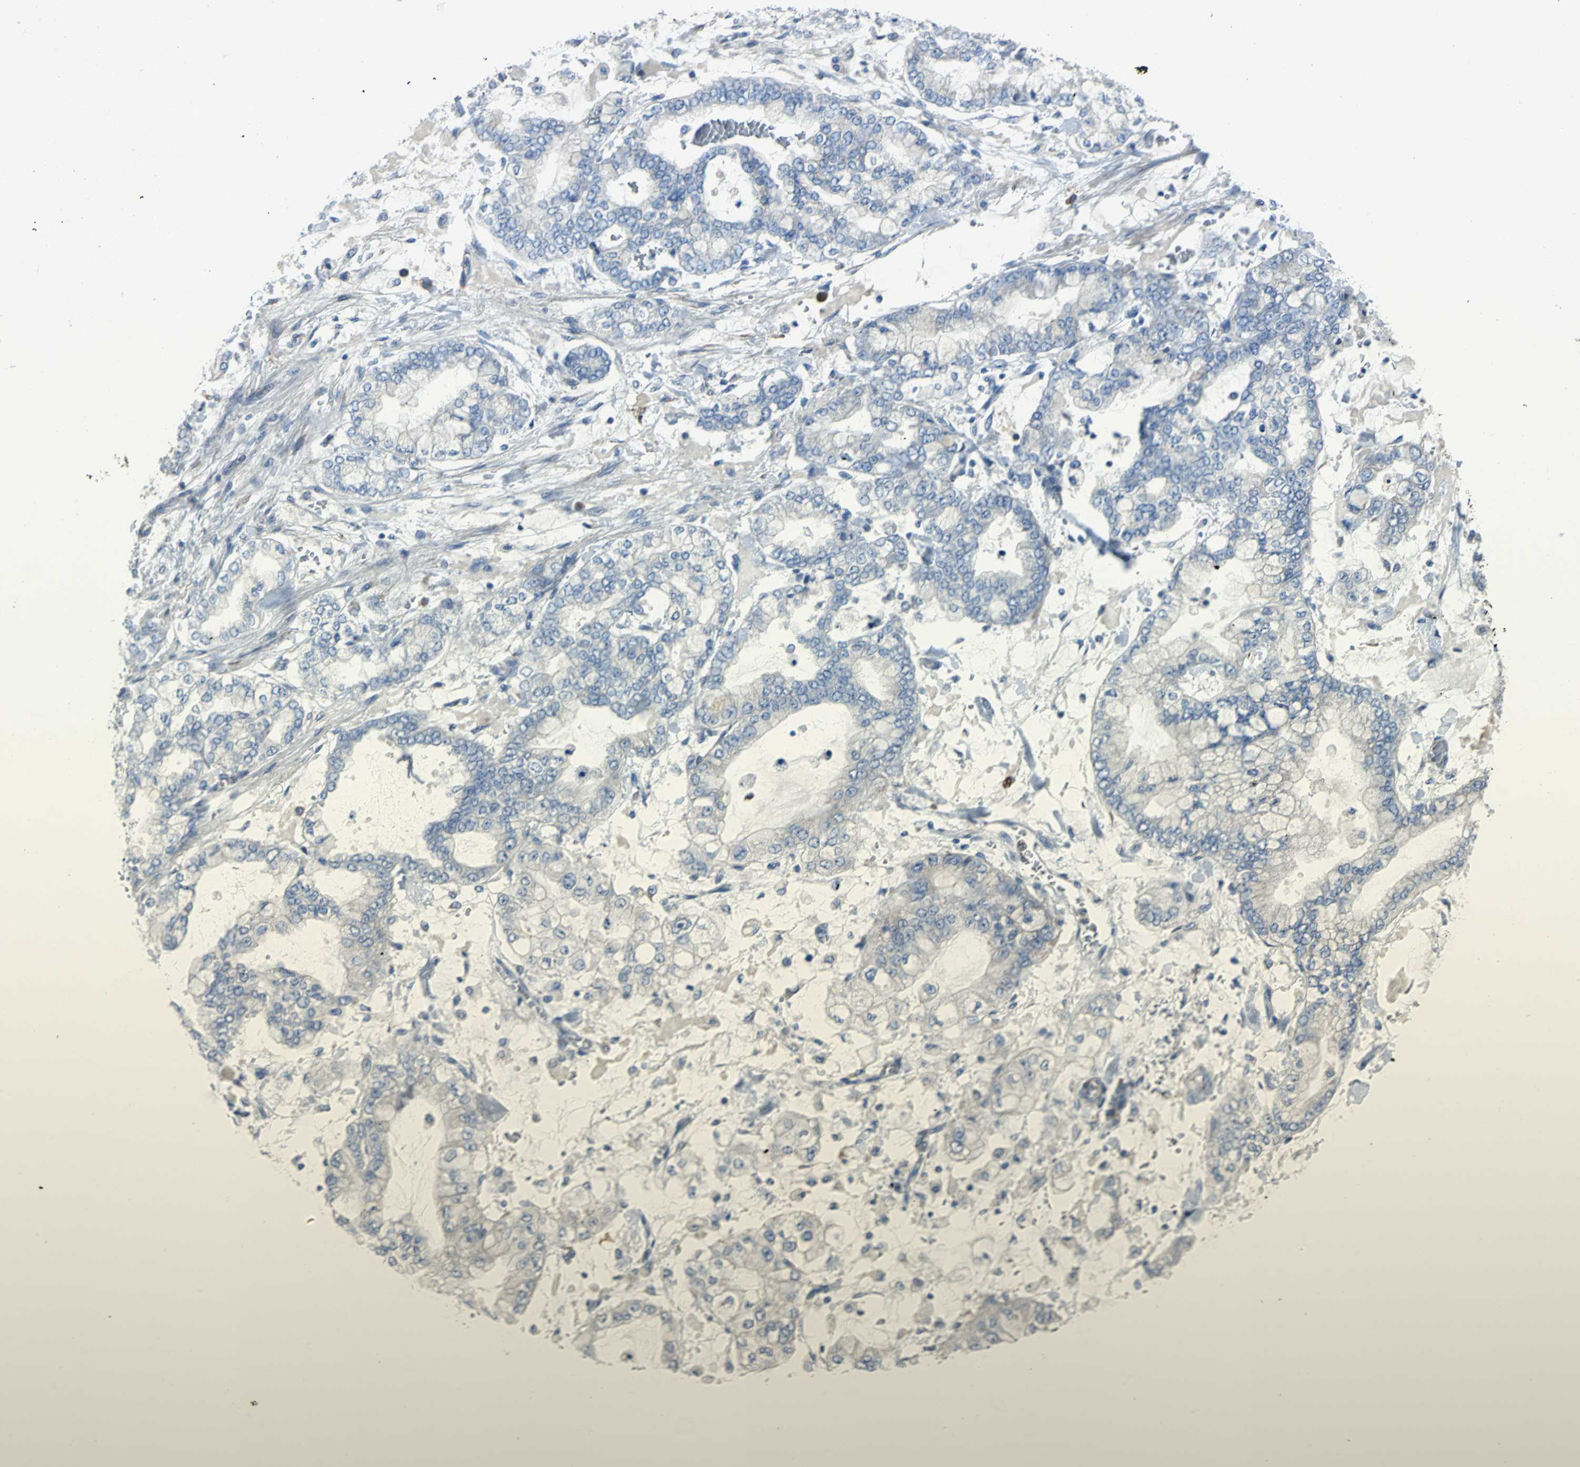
{"staining": {"intensity": "negative", "quantity": "none", "location": "none"}, "tissue": "stomach cancer", "cell_type": "Tumor cells", "image_type": "cancer", "snomed": [{"axis": "morphology", "description": "Normal tissue, NOS"}, {"axis": "morphology", "description": "Adenocarcinoma, NOS"}, {"axis": "topography", "description": "Stomach, upper"}, {"axis": "topography", "description": "Stomach"}], "caption": "There is no significant staining in tumor cells of adenocarcinoma (stomach).", "gene": "EIF5A", "patient": {"sex": "male", "age": 76}}